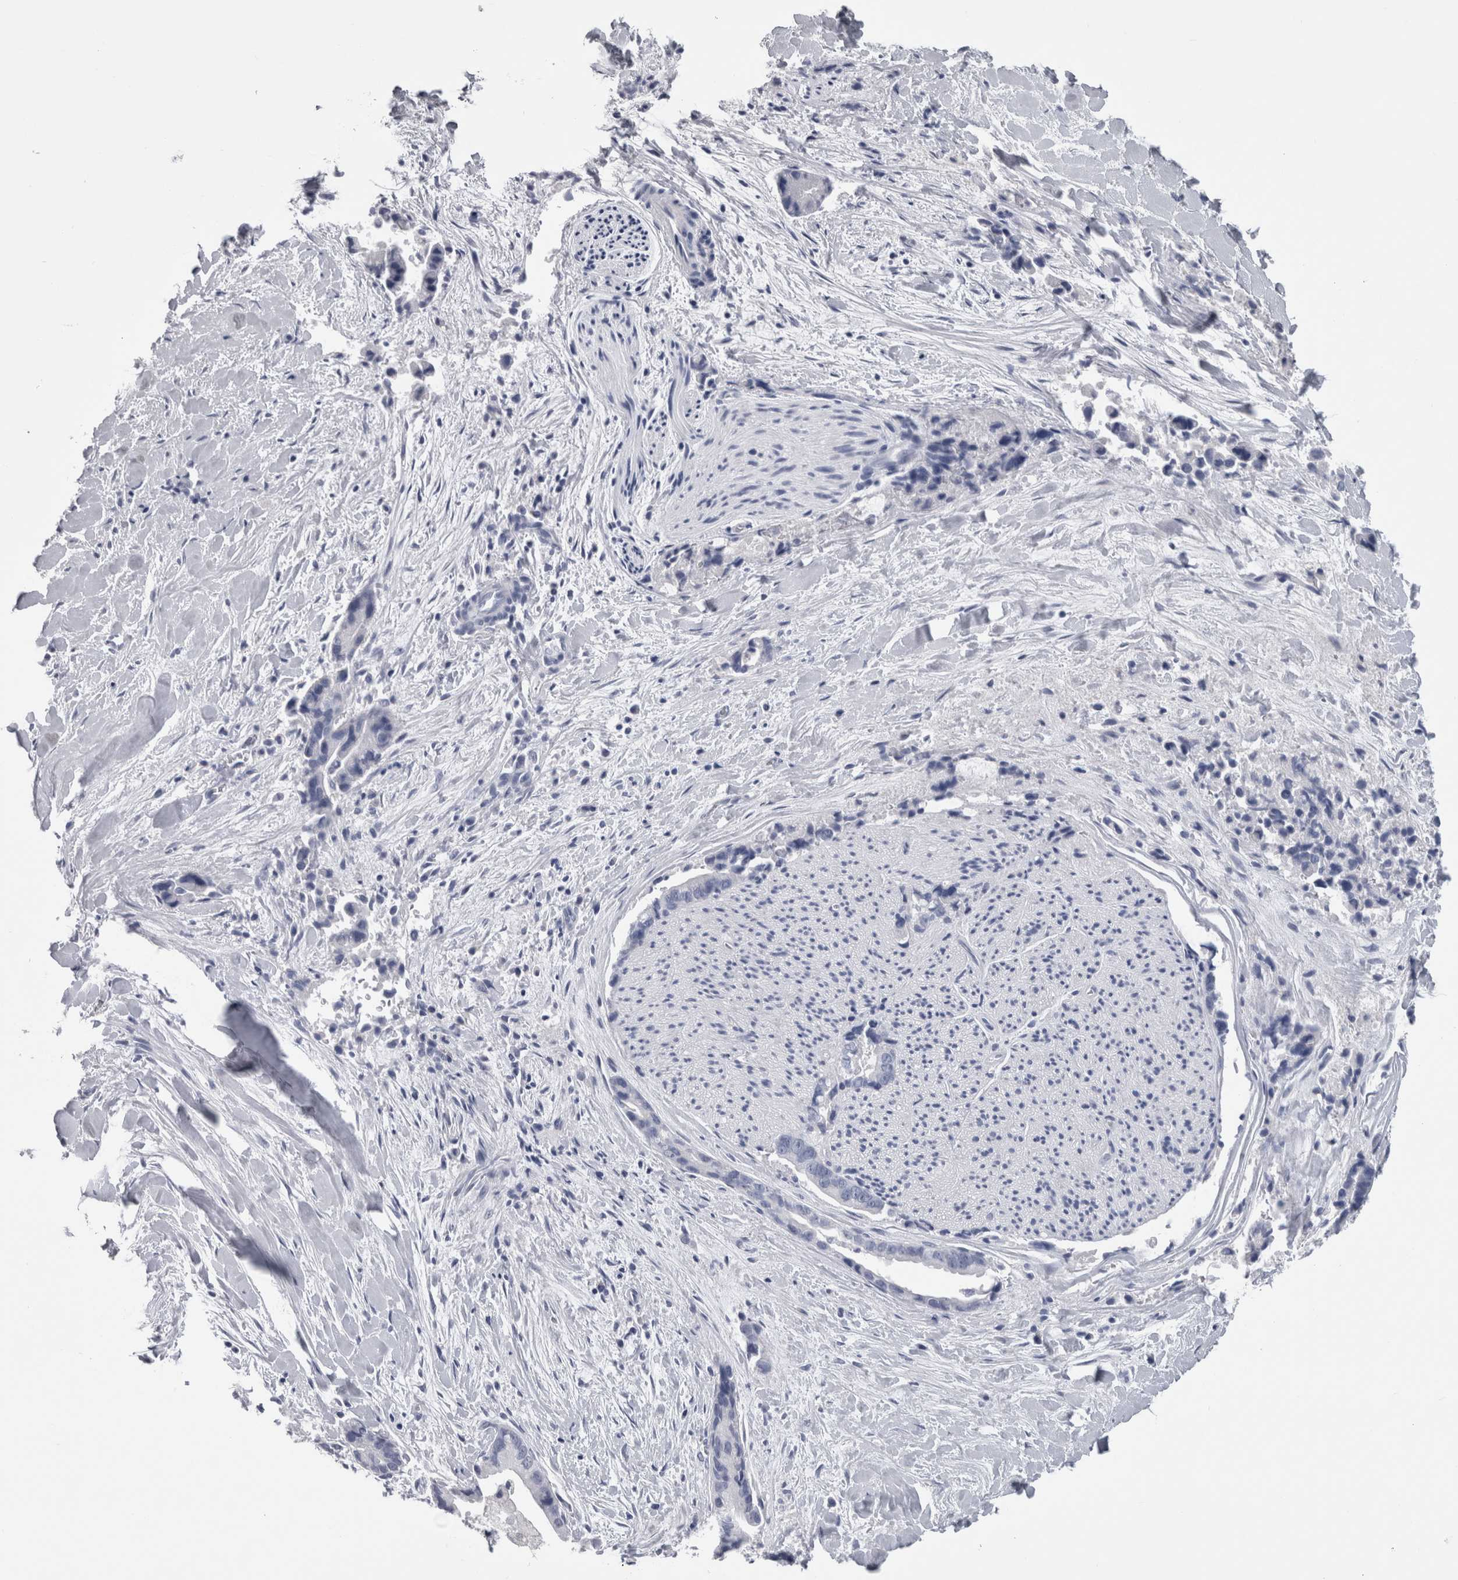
{"staining": {"intensity": "negative", "quantity": "none", "location": "none"}, "tissue": "liver cancer", "cell_type": "Tumor cells", "image_type": "cancer", "snomed": [{"axis": "morphology", "description": "Cholangiocarcinoma"}, {"axis": "topography", "description": "Liver"}], "caption": "This micrograph is of liver cholangiocarcinoma stained with IHC to label a protein in brown with the nuclei are counter-stained blue. There is no expression in tumor cells. The staining is performed using DAB (3,3'-diaminobenzidine) brown chromogen with nuclei counter-stained in using hematoxylin.", "gene": "CA8", "patient": {"sex": "female", "age": 55}}